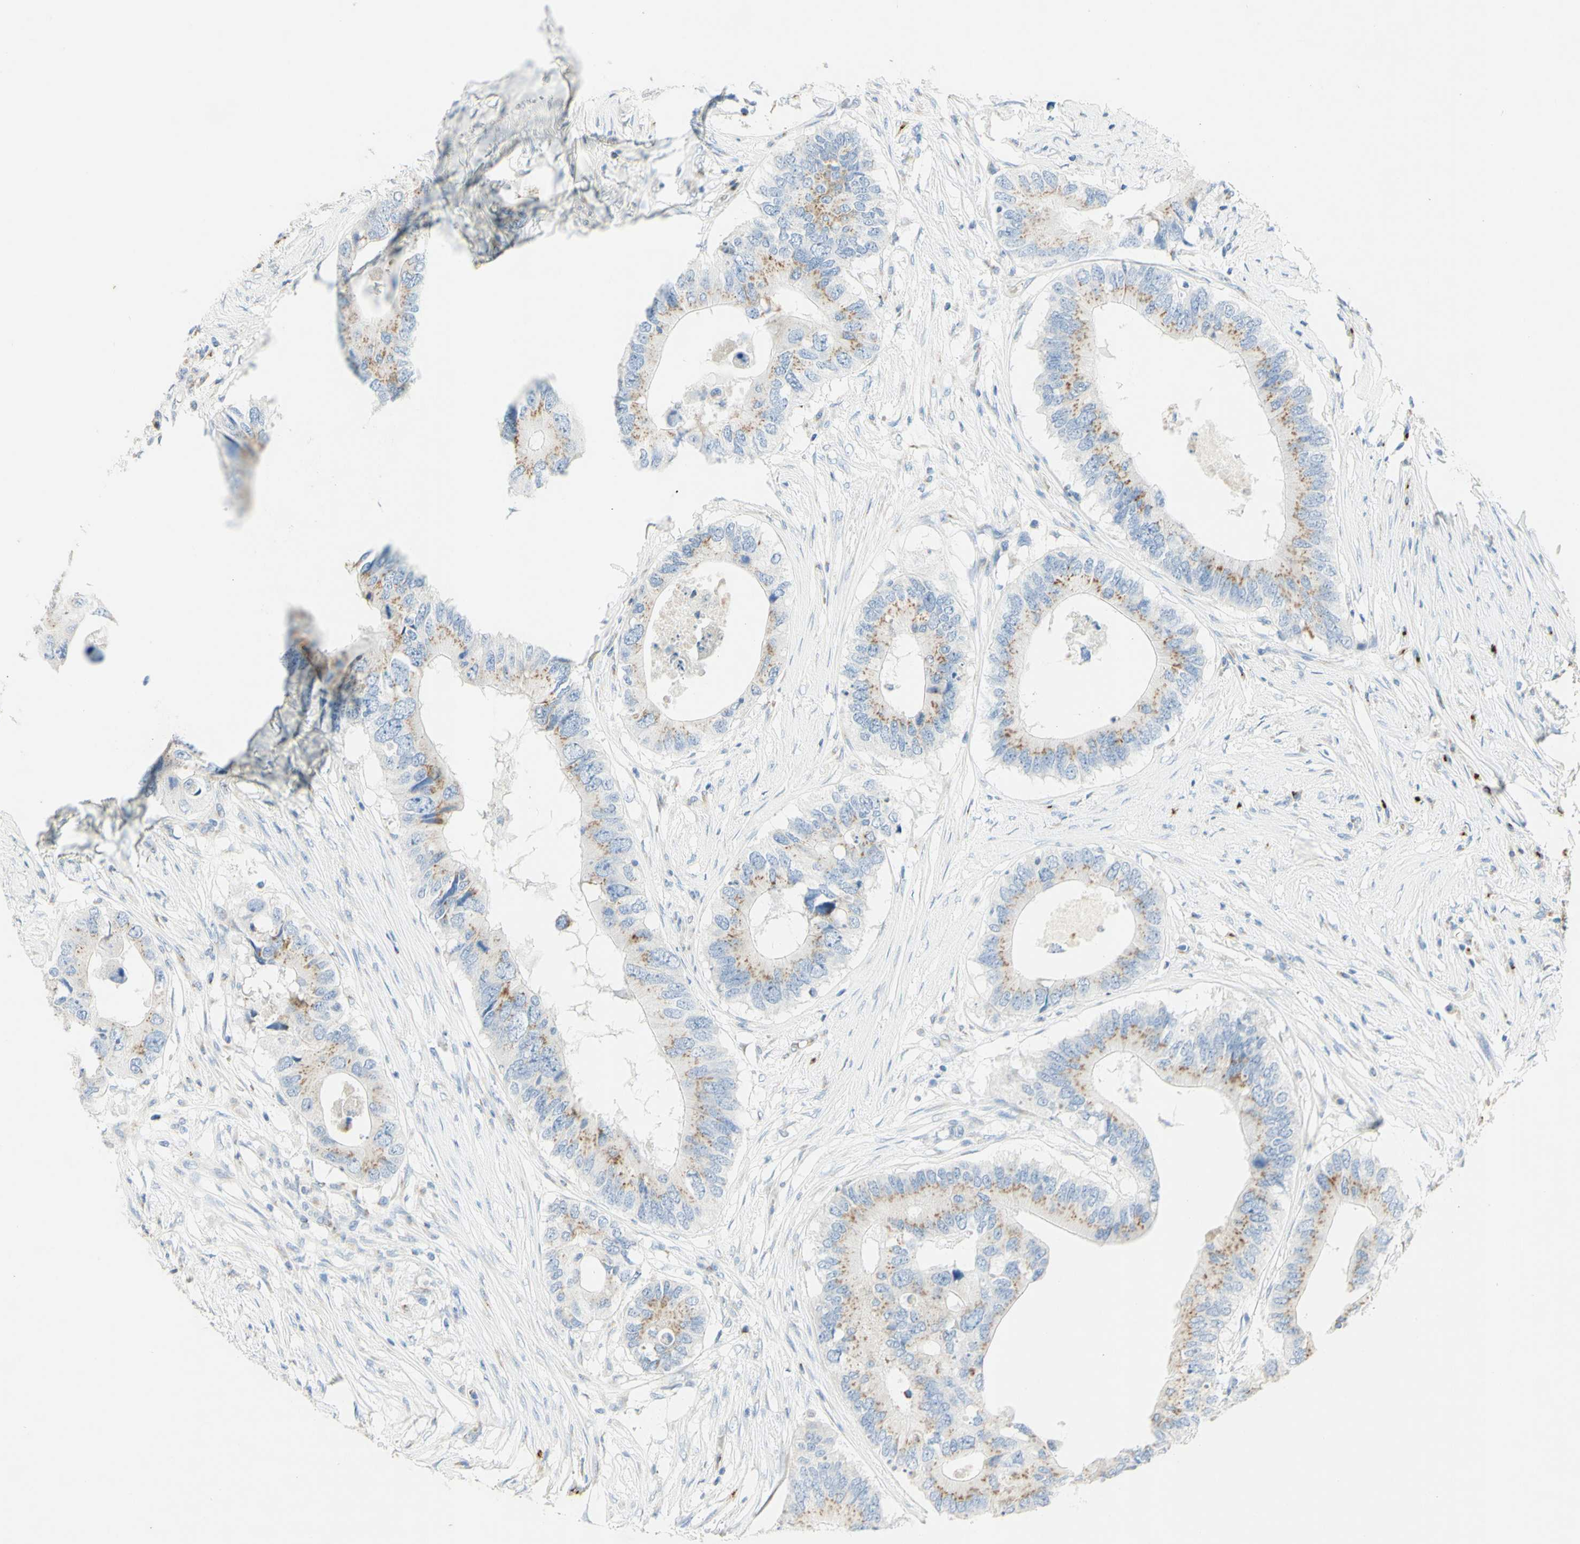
{"staining": {"intensity": "weak", "quantity": ">75%", "location": "cytoplasmic/membranous"}, "tissue": "colorectal cancer", "cell_type": "Tumor cells", "image_type": "cancer", "snomed": [{"axis": "morphology", "description": "Adenocarcinoma, NOS"}, {"axis": "topography", "description": "Colon"}], "caption": "Human colorectal cancer (adenocarcinoma) stained with a protein marker demonstrates weak staining in tumor cells.", "gene": "MANEA", "patient": {"sex": "male", "age": 71}}